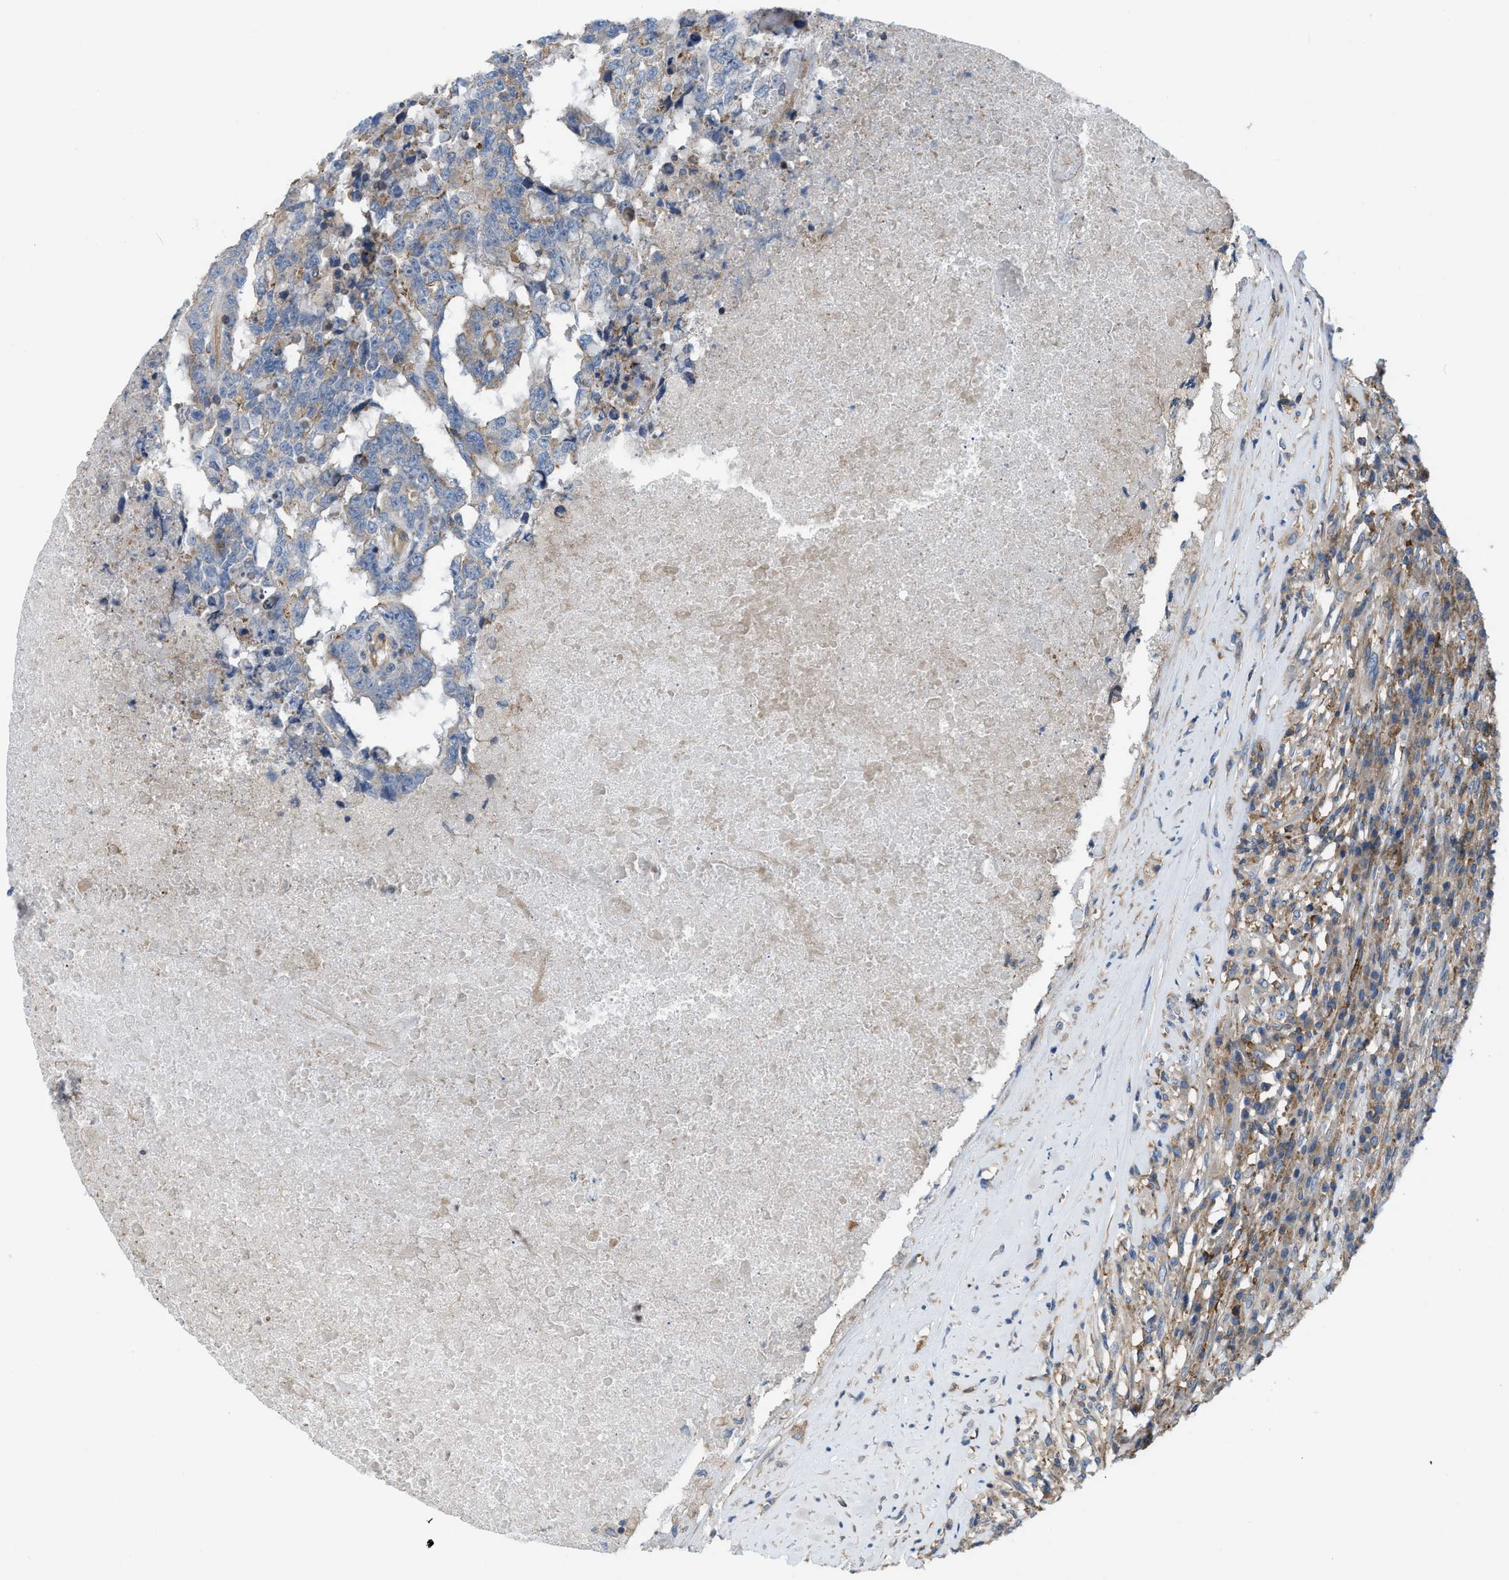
{"staining": {"intensity": "negative", "quantity": "none", "location": "none"}, "tissue": "testis cancer", "cell_type": "Tumor cells", "image_type": "cancer", "snomed": [{"axis": "morphology", "description": "Necrosis, NOS"}, {"axis": "morphology", "description": "Carcinoma, Embryonal, NOS"}, {"axis": "topography", "description": "Testis"}], "caption": "Testis embryonal carcinoma was stained to show a protein in brown. There is no significant positivity in tumor cells. (Stains: DAB immunohistochemistry (IHC) with hematoxylin counter stain, Microscopy: brightfield microscopy at high magnification).", "gene": "MYO18A", "patient": {"sex": "male", "age": 19}}